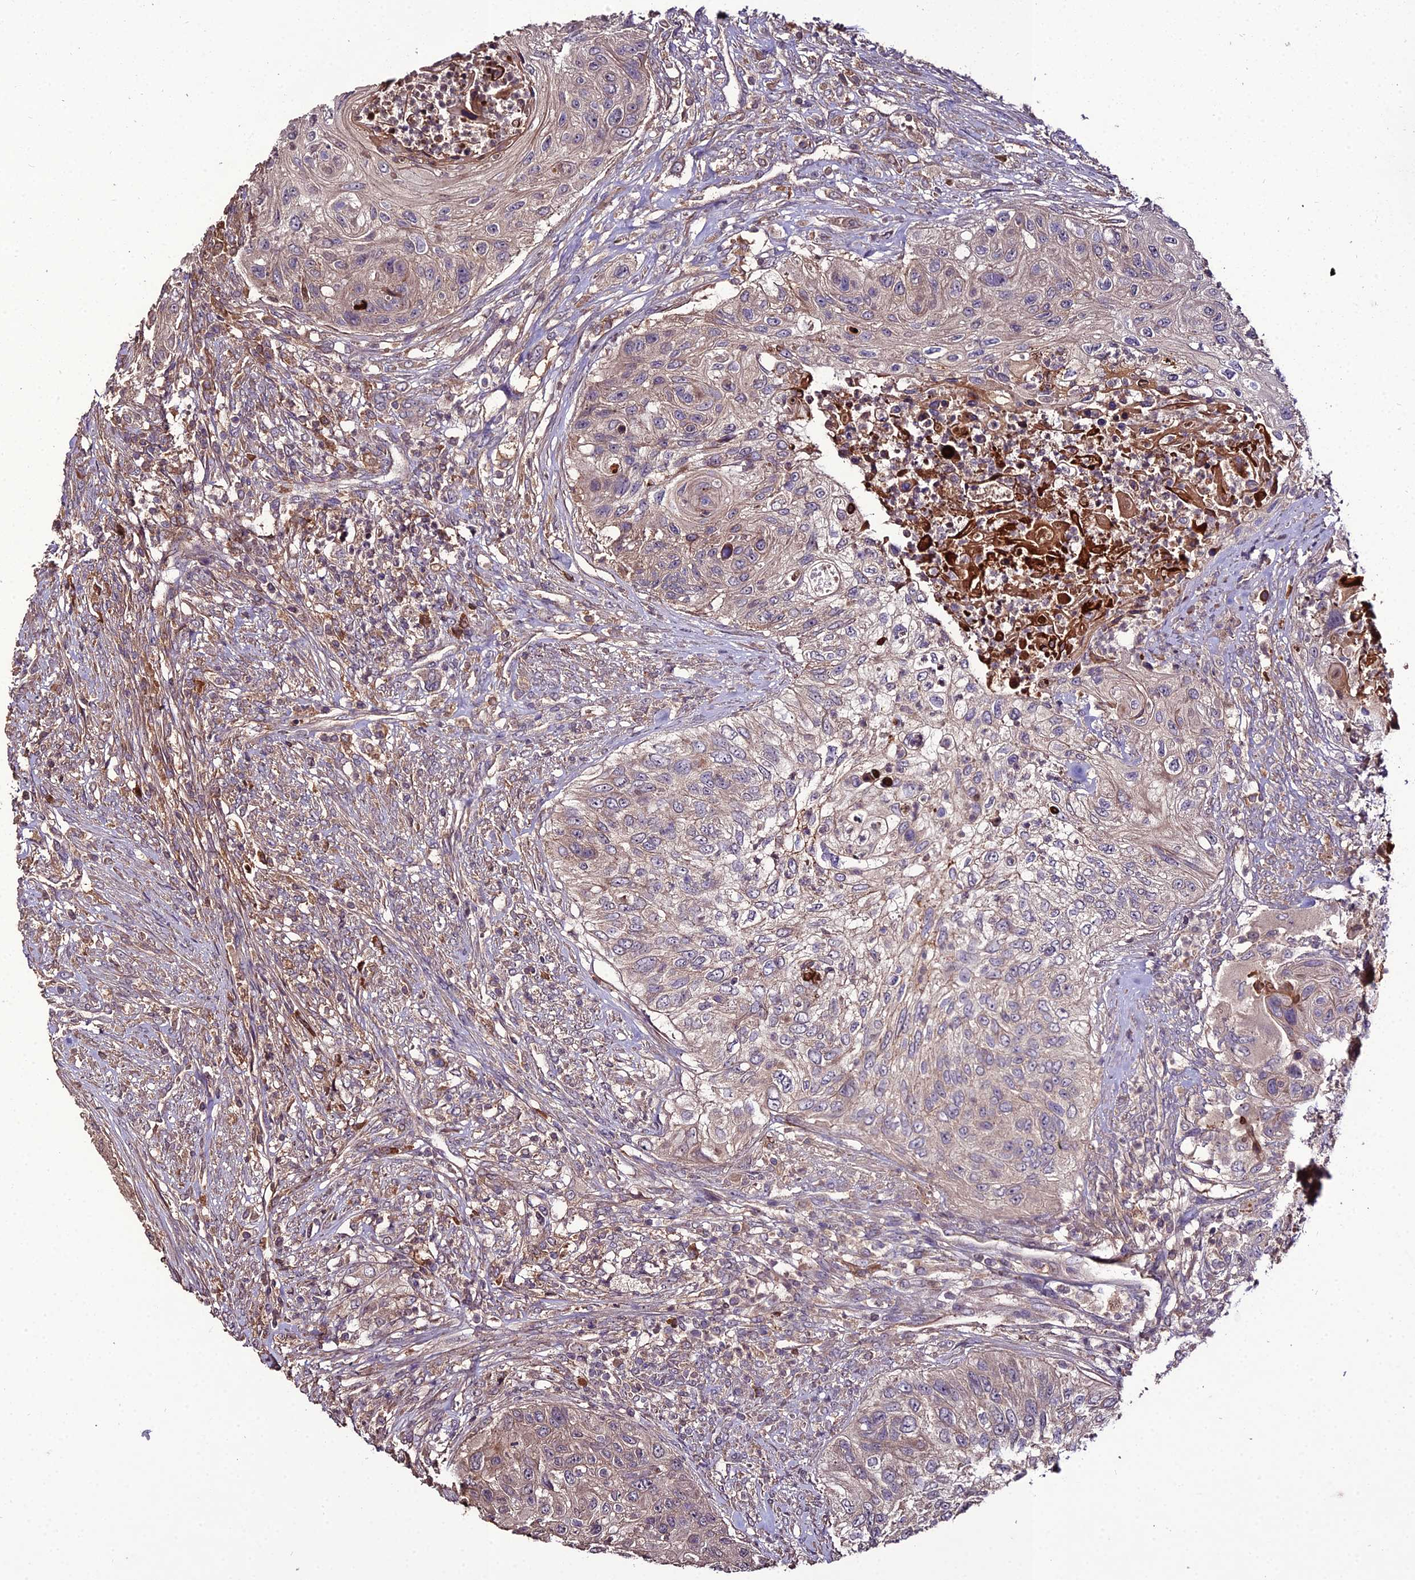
{"staining": {"intensity": "weak", "quantity": "<25%", "location": "cytoplasmic/membranous"}, "tissue": "urothelial cancer", "cell_type": "Tumor cells", "image_type": "cancer", "snomed": [{"axis": "morphology", "description": "Urothelial carcinoma, High grade"}, {"axis": "topography", "description": "Urinary bladder"}], "caption": "Urothelial cancer was stained to show a protein in brown. There is no significant staining in tumor cells.", "gene": "KCTD16", "patient": {"sex": "female", "age": 60}}